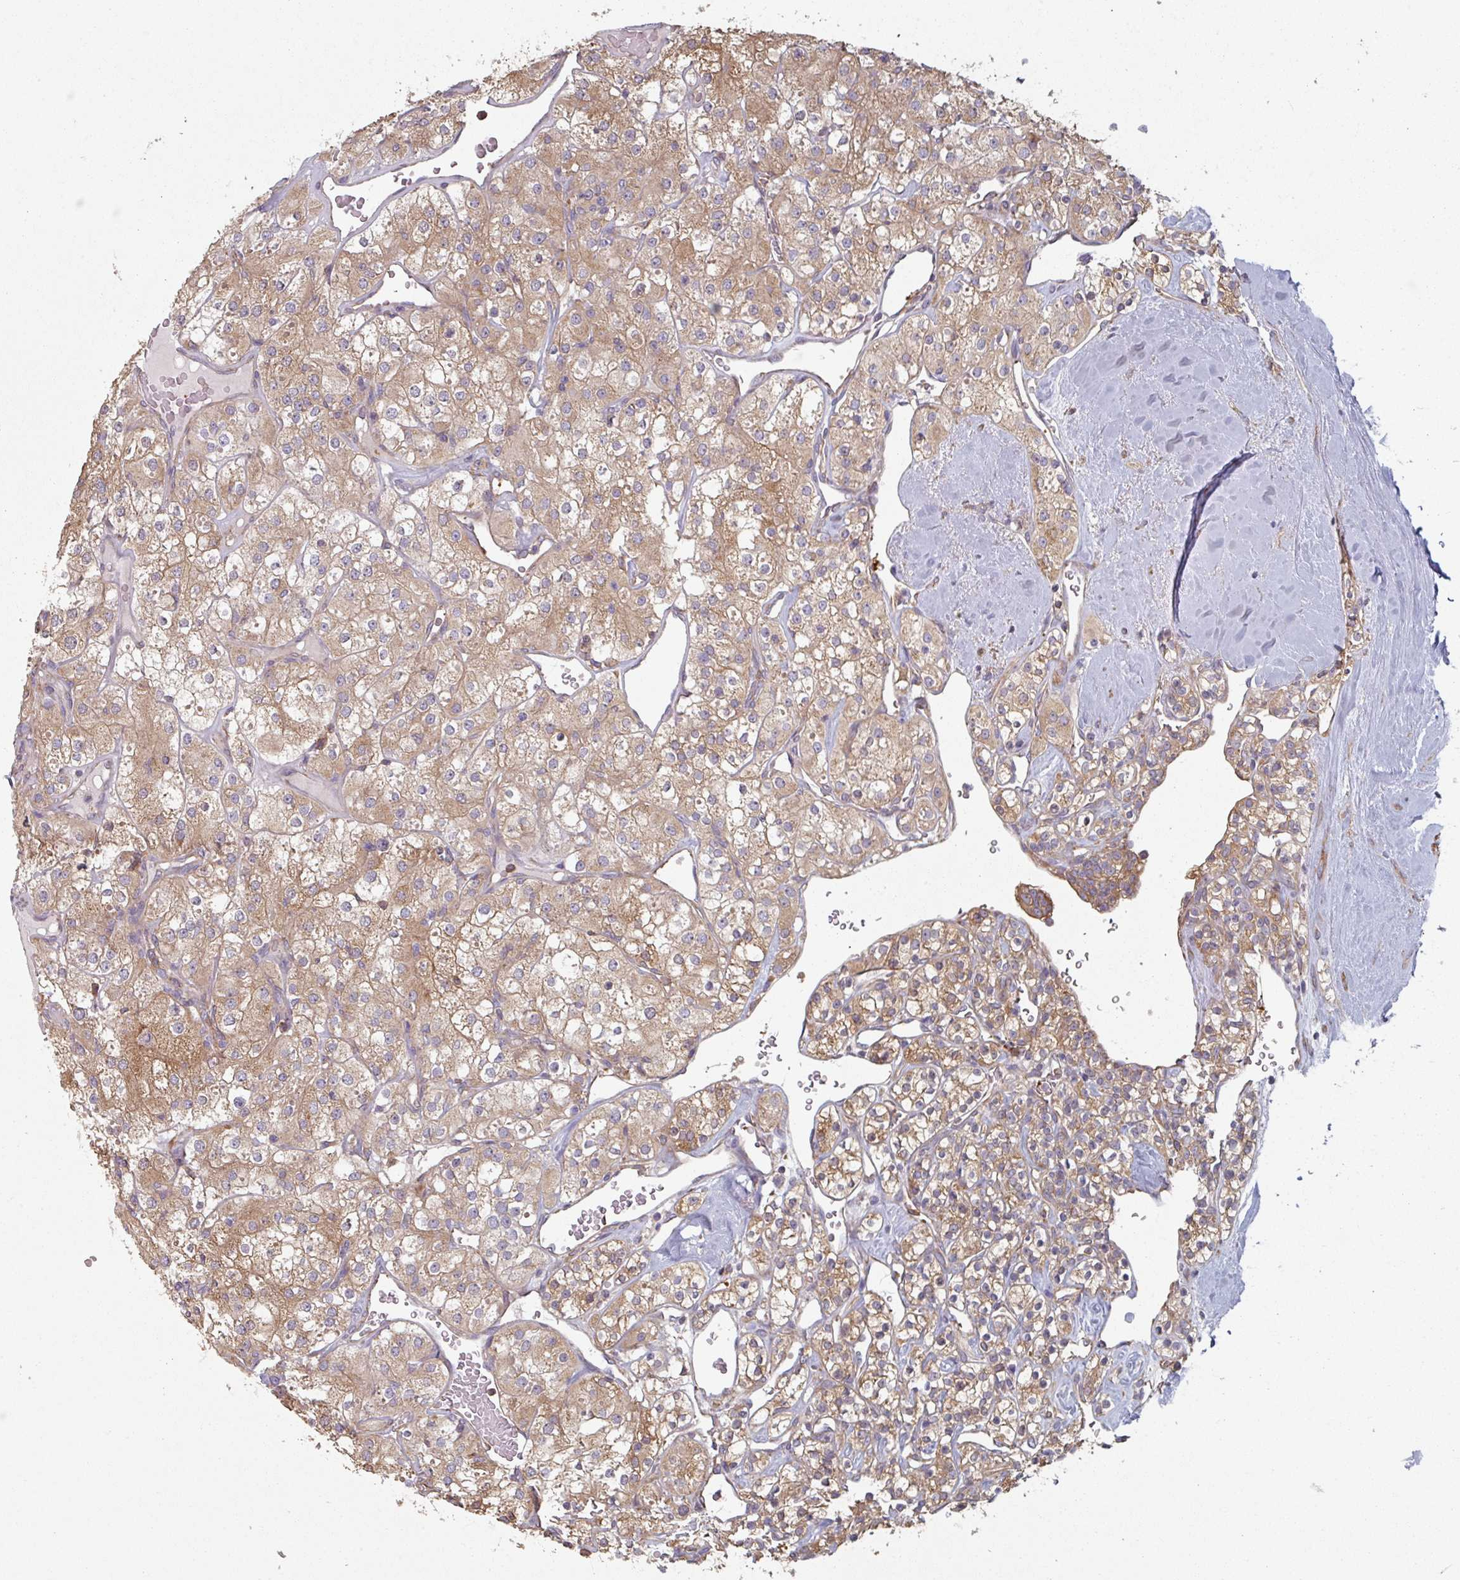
{"staining": {"intensity": "moderate", "quantity": ">75%", "location": "cytoplasmic/membranous"}, "tissue": "renal cancer", "cell_type": "Tumor cells", "image_type": "cancer", "snomed": [{"axis": "morphology", "description": "Adenocarcinoma, NOS"}, {"axis": "topography", "description": "Kidney"}], "caption": "Renal adenocarcinoma was stained to show a protein in brown. There is medium levels of moderate cytoplasmic/membranous staining in approximately >75% of tumor cells.", "gene": "GSTA4", "patient": {"sex": "male", "age": 77}}